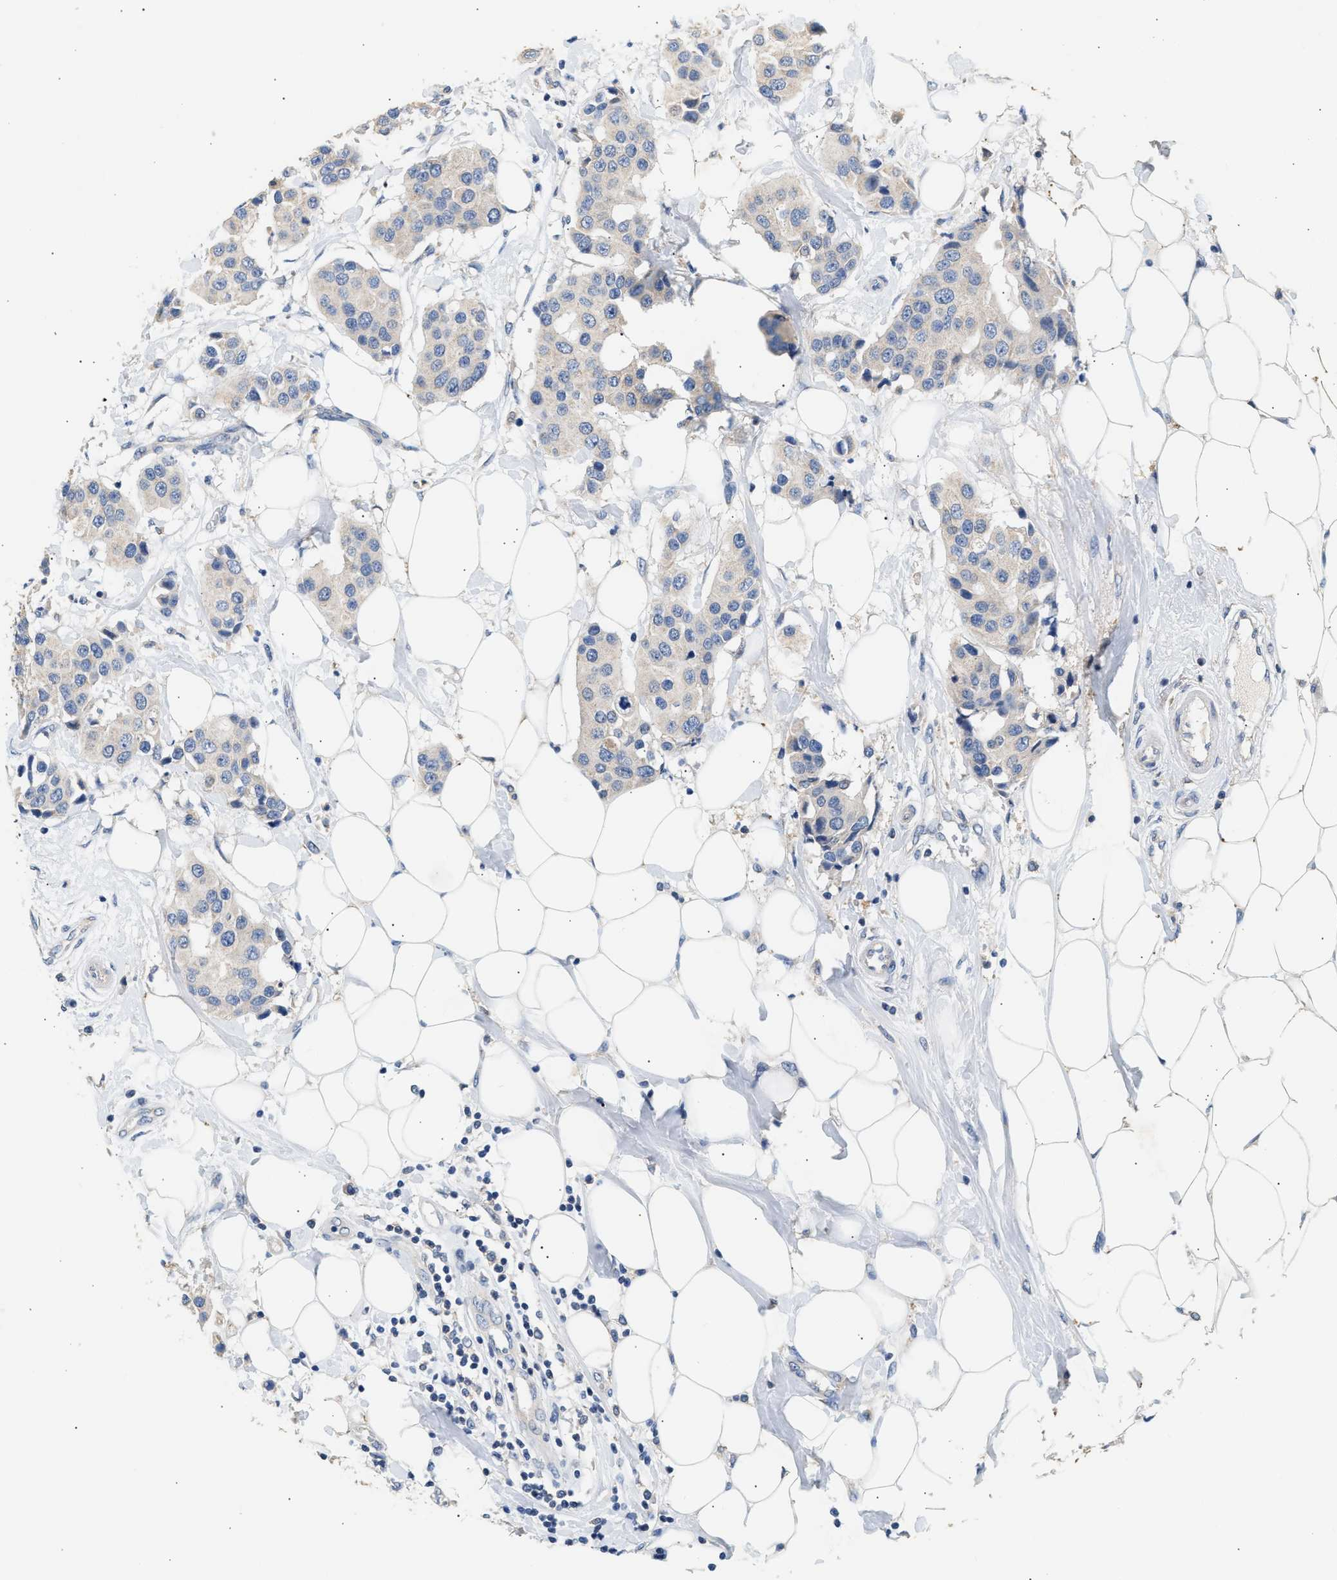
{"staining": {"intensity": "negative", "quantity": "none", "location": "none"}, "tissue": "breast cancer", "cell_type": "Tumor cells", "image_type": "cancer", "snomed": [{"axis": "morphology", "description": "Normal tissue, NOS"}, {"axis": "morphology", "description": "Duct carcinoma"}, {"axis": "topography", "description": "Breast"}], "caption": "DAB (3,3'-diaminobenzidine) immunohistochemical staining of human breast cancer (intraductal carcinoma) shows no significant expression in tumor cells.", "gene": "WDR31", "patient": {"sex": "female", "age": 39}}